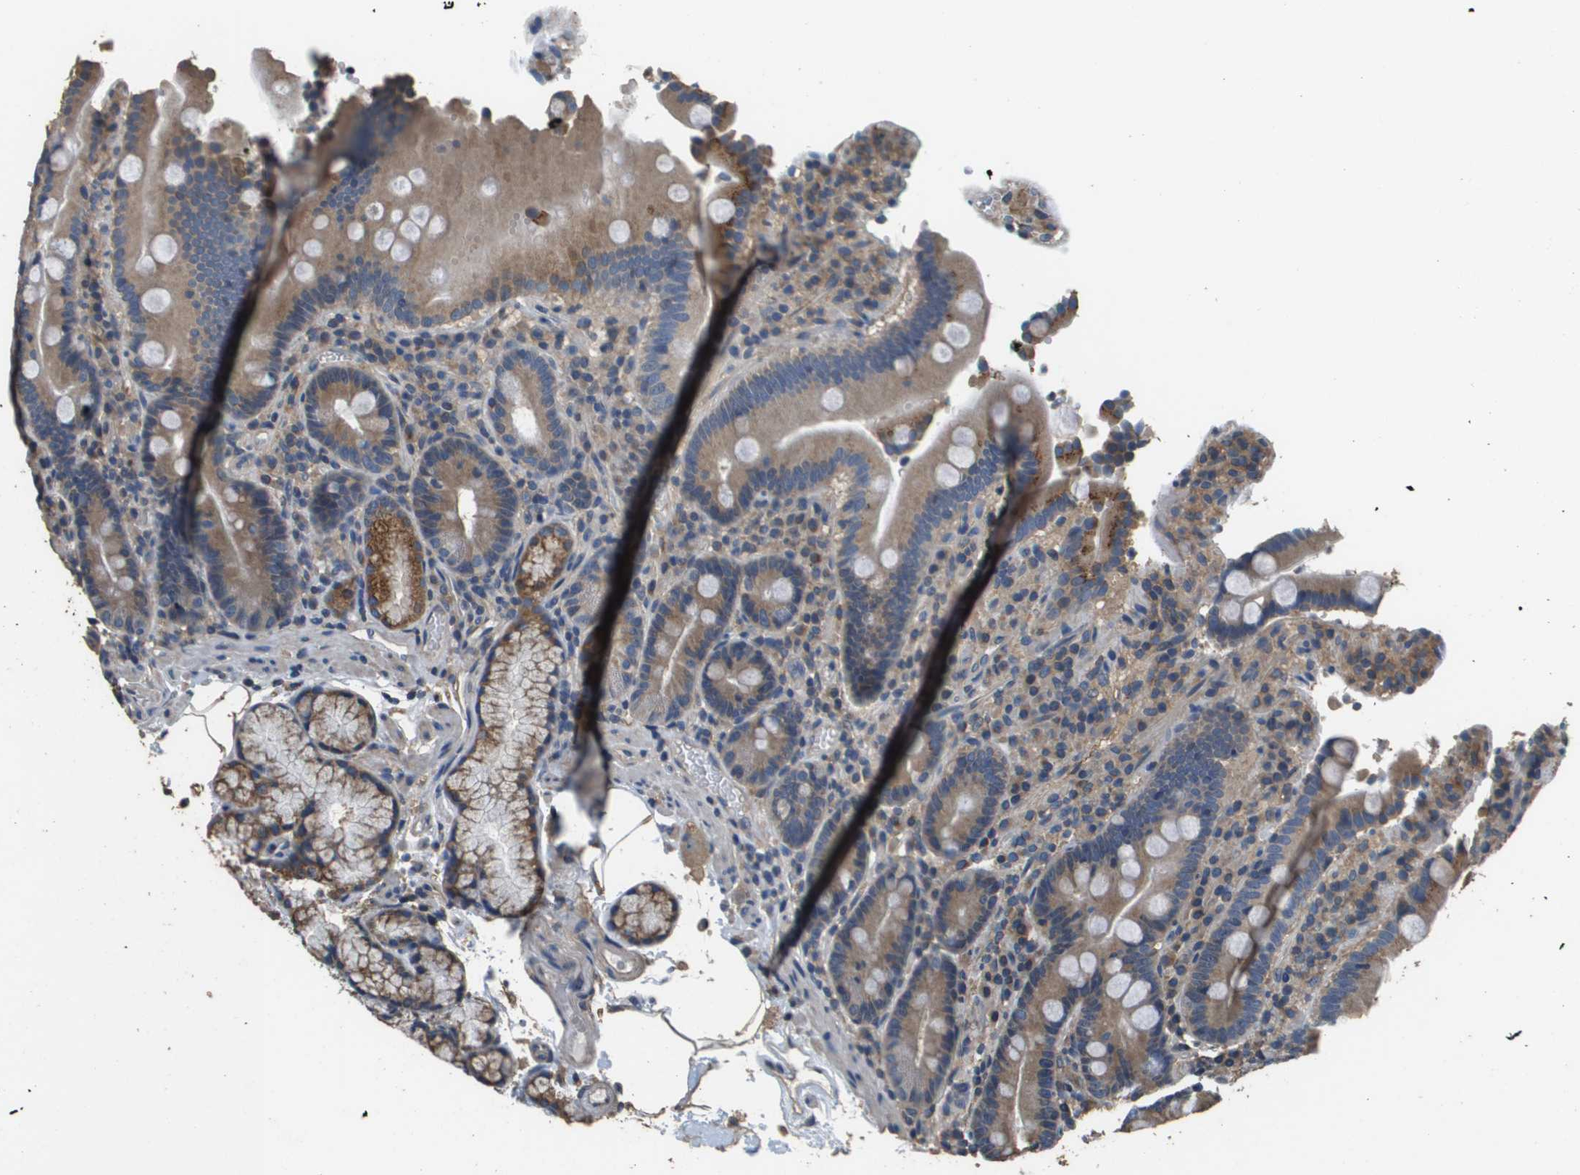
{"staining": {"intensity": "moderate", "quantity": ">75%", "location": "cytoplasmic/membranous"}, "tissue": "duodenum", "cell_type": "Glandular cells", "image_type": "normal", "snomed": [{"axis": "morphology", "description": "Normal tissue, NOS"}, {"axis": "topography", "description": "Small intestine, NOS"}], "caption": "Immunohistochemistry (IHC) photomicrograph of unremarkable duodenum: duodenum stained using immunohistochemistry exhibits medium levels of moderate protein expression localized specifically in the cytoplasmic/membranous of glandular cells, appearing as a cytoplasmic/membranous brown color.", "gene": "RAB6B", "patient": {"sex": "female", "age": 71}}